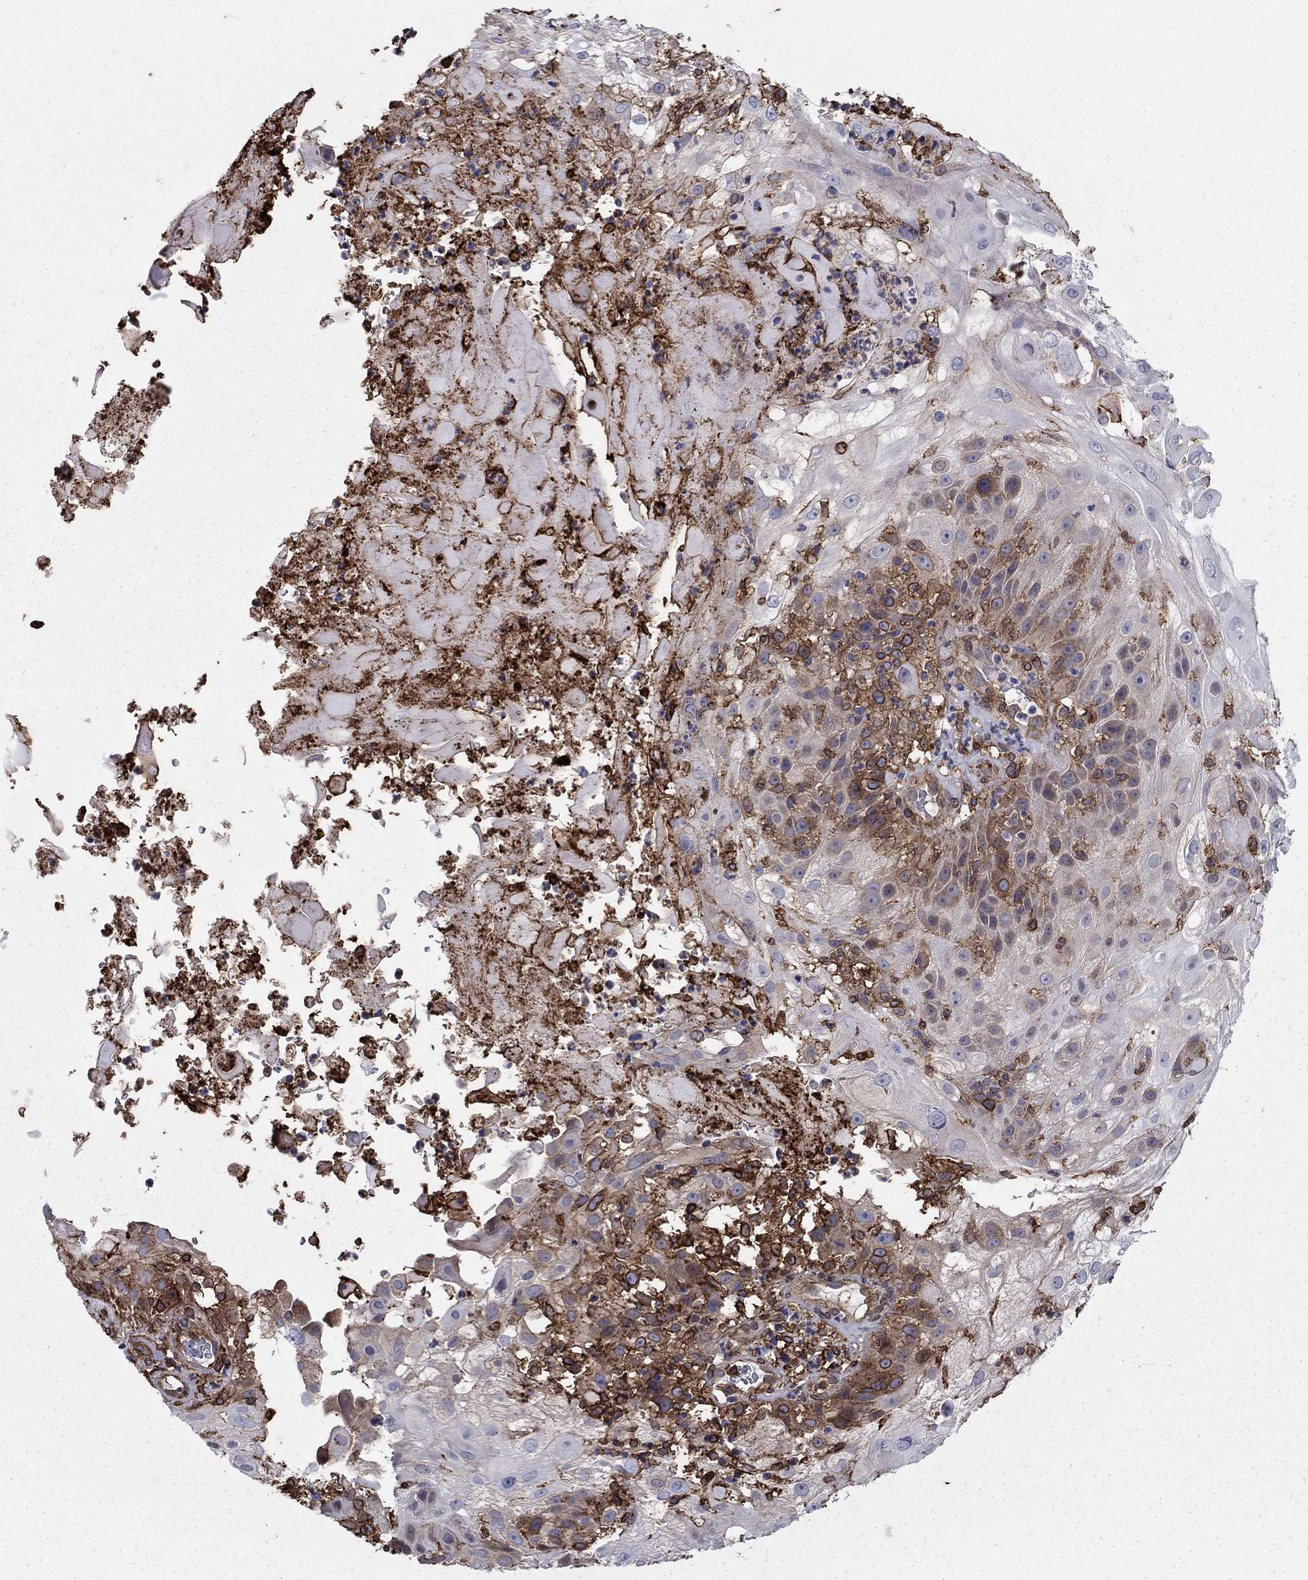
{"staining": {"intensity": "moderate", "quantity": "<25%", "location": "cytoplasmic/membranous"}, "tissue": "skin cancer", "cell_type": "Tumor cells", "image_type": "cancer", "snomed": [{"axis": "morphology", "description": "Normal tissue, NOS"}, {"axis": "morphology", "description": "Squamous cell carcinoma, NOS"}, {"axis": "topography", "description": "Skin"}], "caption": "Immunohistochemistry (IHC) image of neoplastic tissue: human skin cancer stained using IHC exhibits low levels of moderate protein expression localized specifically in the cytoplasmic/membranous of tumor cells, appearing as a cytoplasmic/membranous brown color.", "gene": "PLAU", "patient": {"sex": "female", "age": 83}}